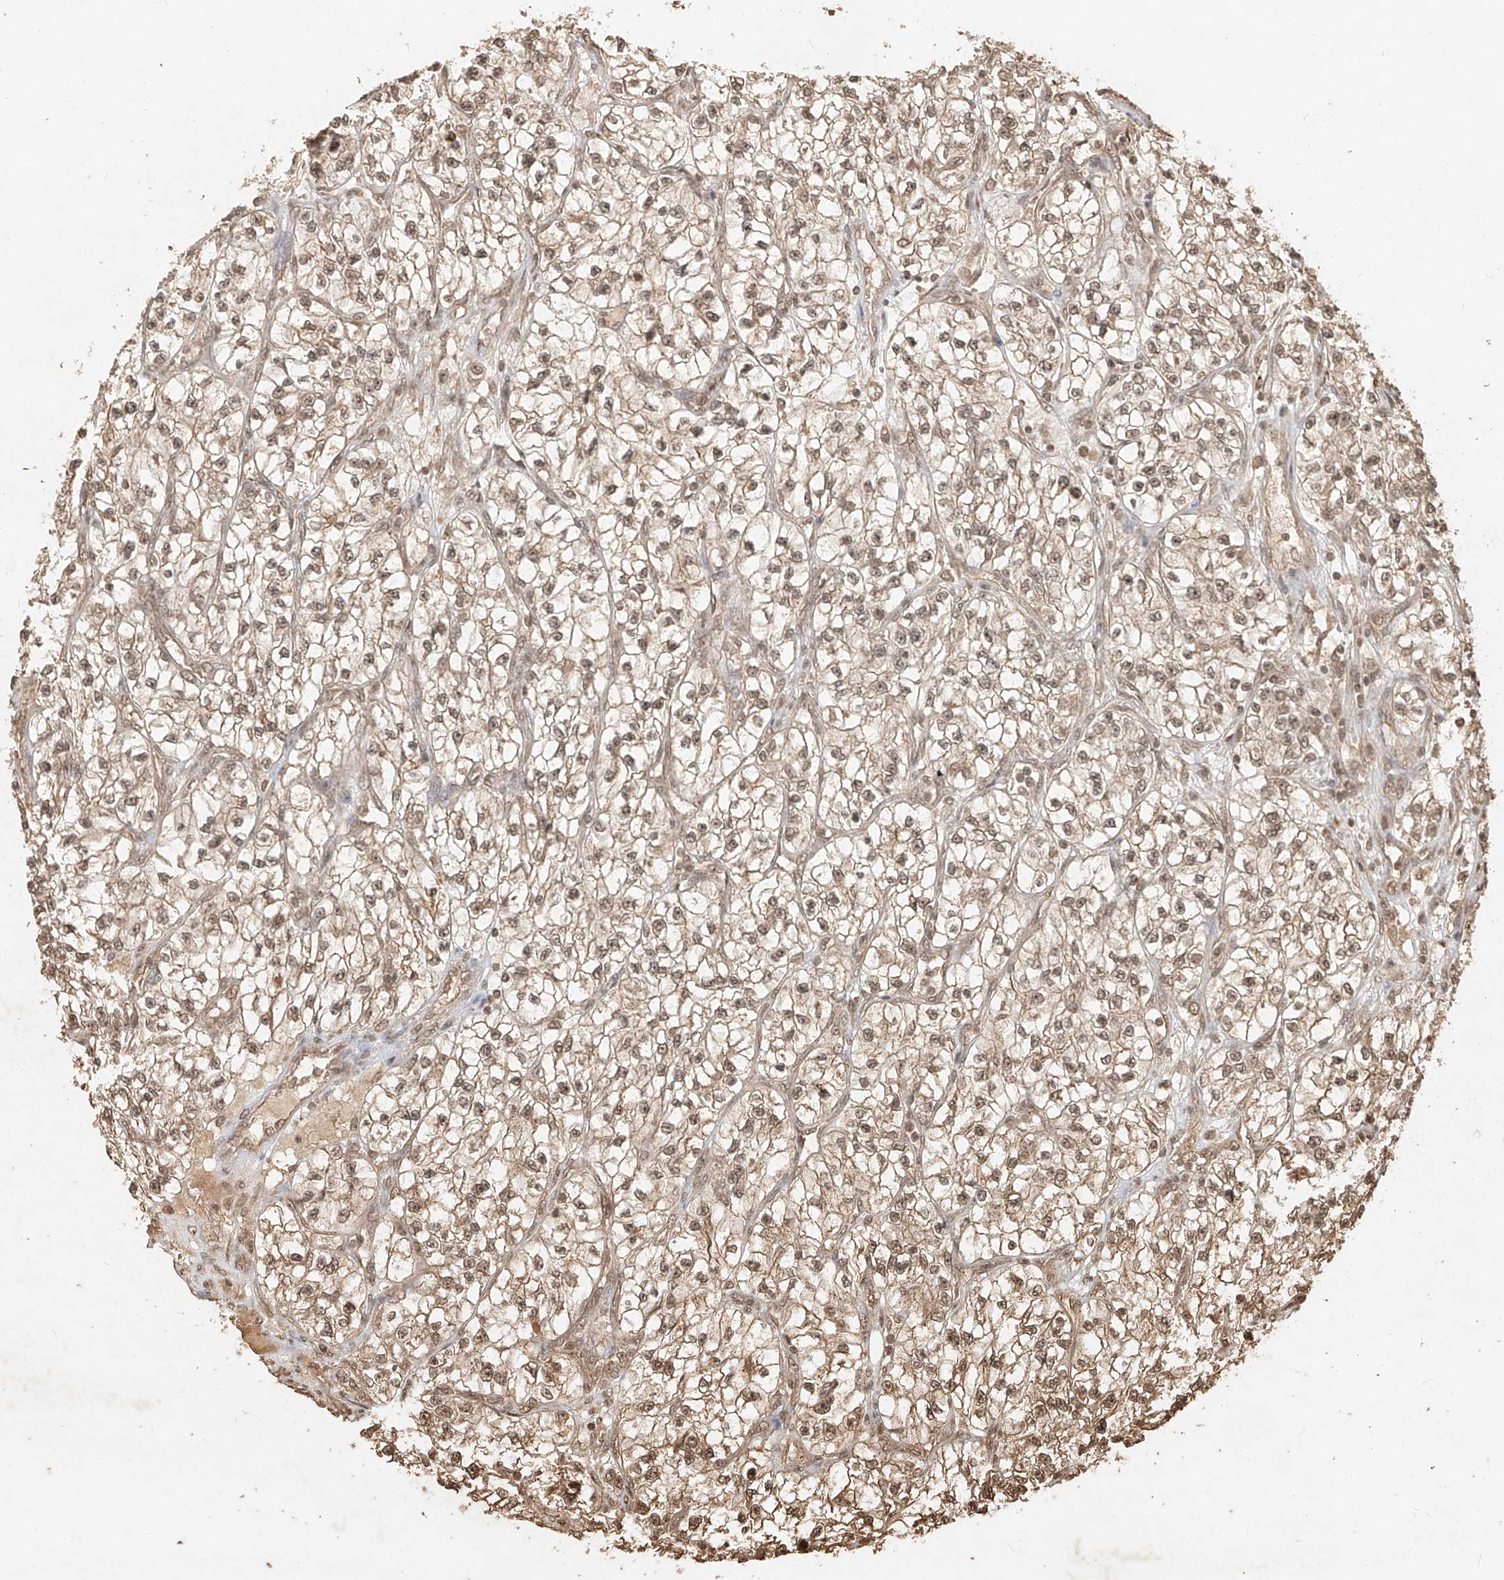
{"staining": {"intensity": "moderate", "quantity": ">75%", "location": "cytoplasmic/membranous,nuclear"}, "tissue": "renal cancer", "cell_type": "Tumor cells", "image_type": "cancer", "snomed": [{"axis": "morphology", "description": "Adenocarcinoma, NOS"}, {"axis": "topography", "description": "Kidney"}], "caption": "Approximately >75% of tumor cells in human renal adenocarcinoma exhibit moderate cytoplasmic/membranous and nuclear protein staining as visualized by brown immunohistochemical staining.", "gene": "UBE2K", "patient": {"sex": "female", "age": 57}}